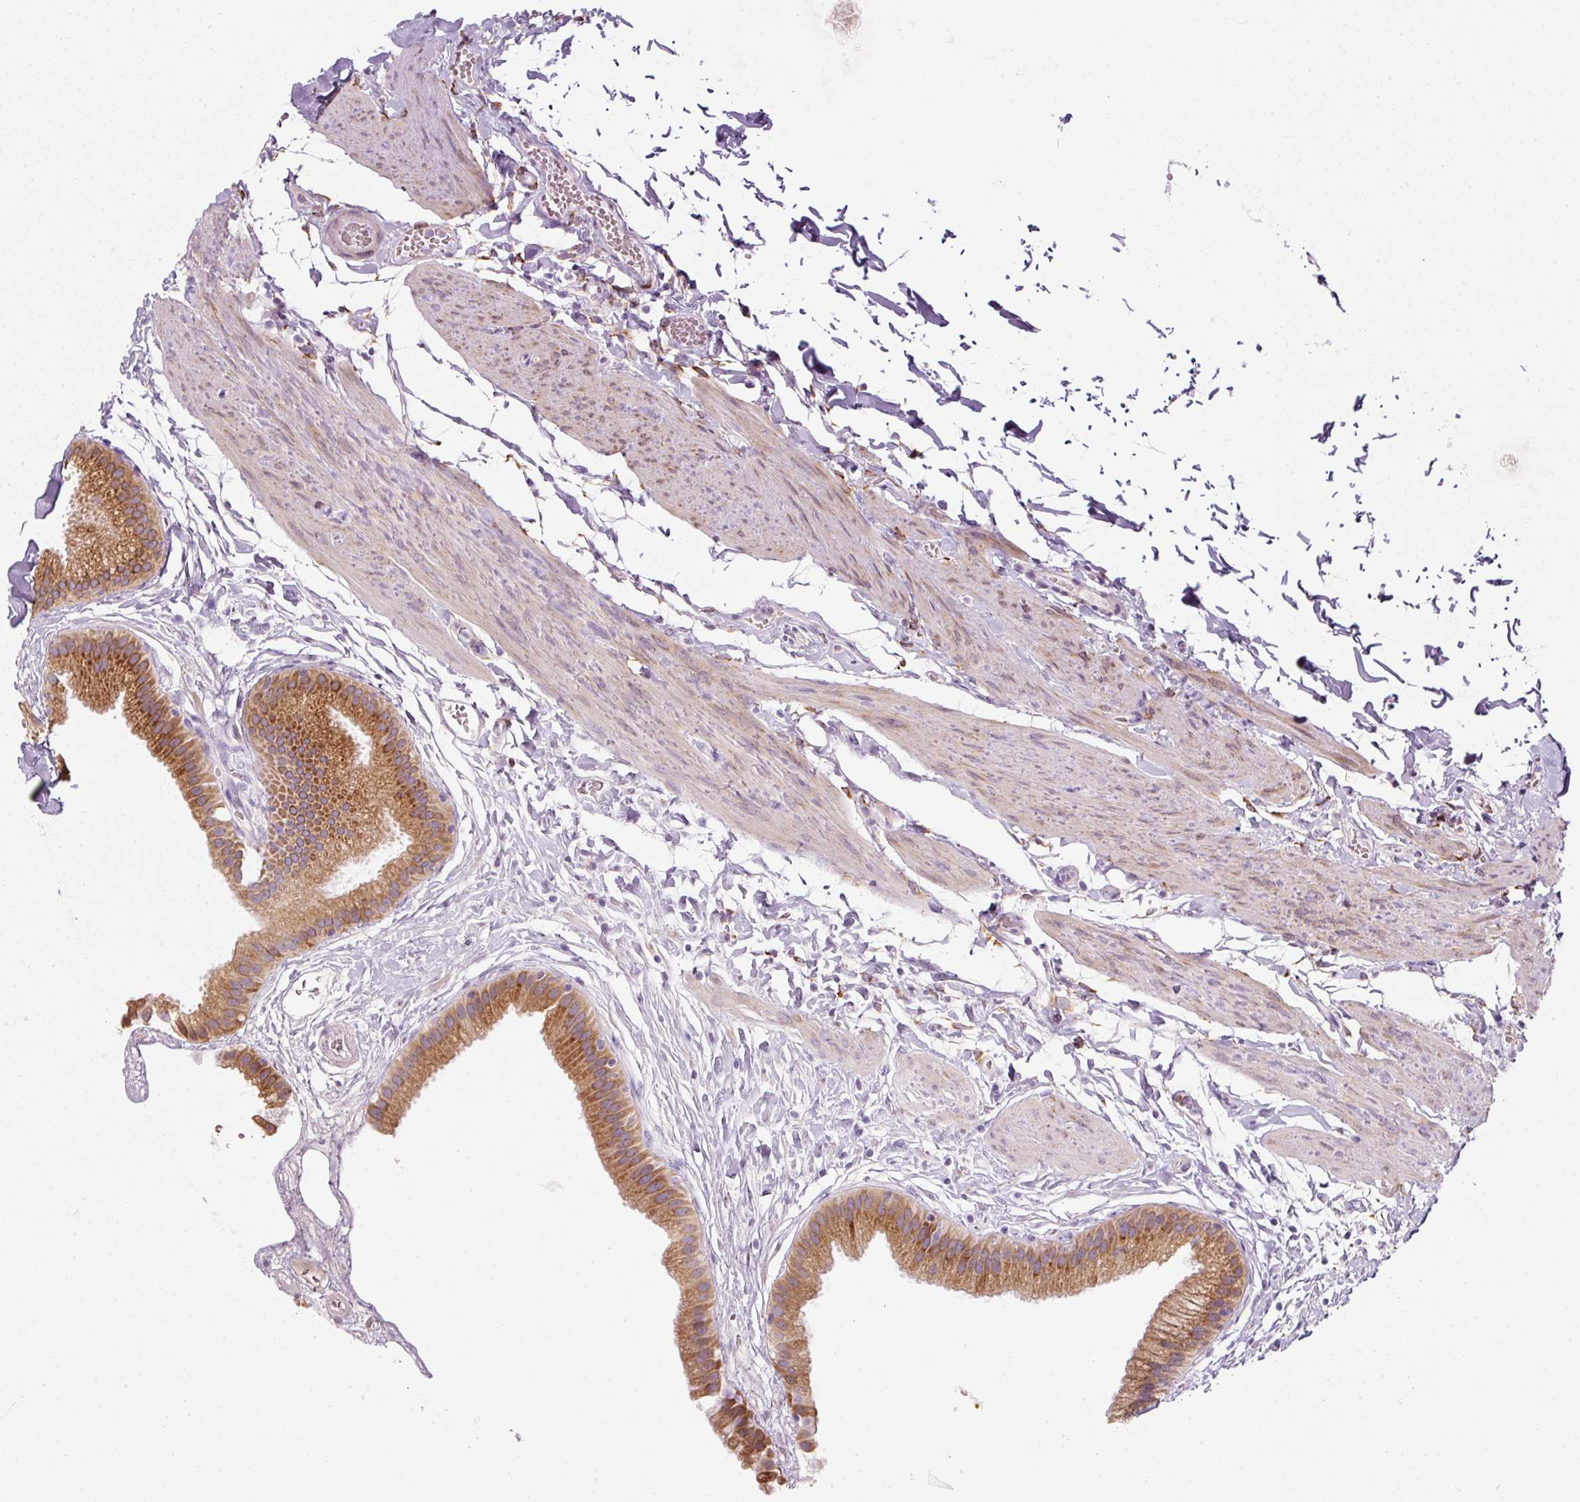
{"staining": {"intensity": "strong", "quantity": ">75%", "location": "cytoplasmic/membranous"}, "tissue": "gallbladder", "cell_type": "Glandular cells", "image_type": "normal", "snomed": [{"axis": "morphology", "description": "Normal tissue, NOS"}, {"axis": "topography", "description": "Gallbladder"}], "caption": "Immunohistochemistry (IHC) histopathology image of normal gallbladder: gallbladder stained using immunohistochemistry reveals high levels of strong protein expression localized specifically in the cytoplasmic/membranous of glandular cells, appearing as a cytoplasmic/membranous brown color.", "gene": "PRKCSH", "patient": {"sex": "female", "age": 63}}